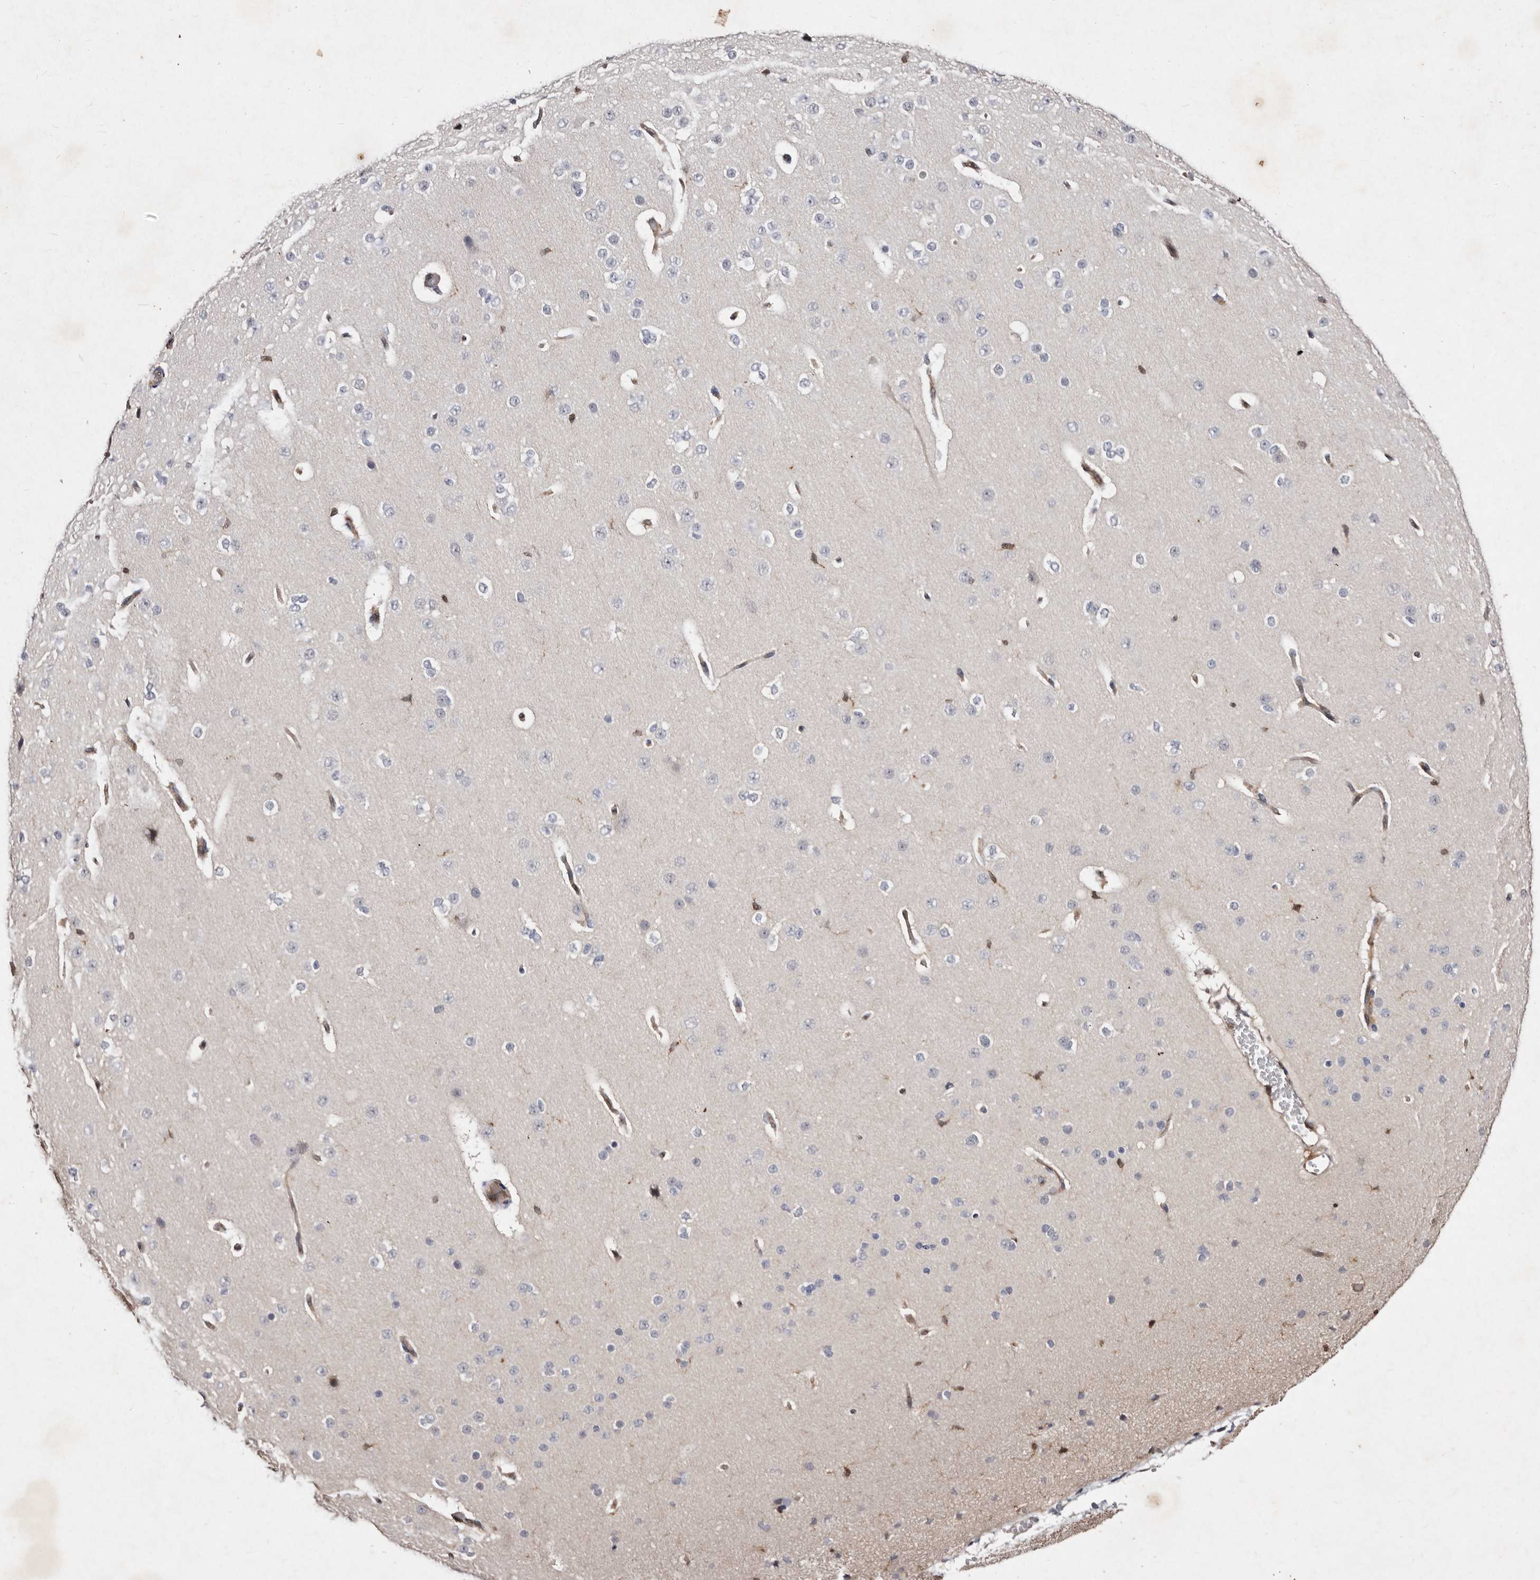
{"staining": {"intensity": "weak", "quantity": ">75%", "location": "cytoplasmic/membranous"}, "tissue": "cerebral cortex", "cell_type": "Endothelial cells", "image_type": "normal", "snomed": [{"axis": "morphology", "description": "Normal tissue, NOS"}, {"axis": "morphology", "description": "Developmental malformation"}, {"axis": "topography", "description": "Cerebral cortex"}], "caption": "Protein staining demonstrates weak cytoplasmic/membranous positivity in approximately >75% of endothelial cells in unremarkable cerebral cortex.", "gene": "GIMAP4", "patient": {"sex": "female", "age": 30}}